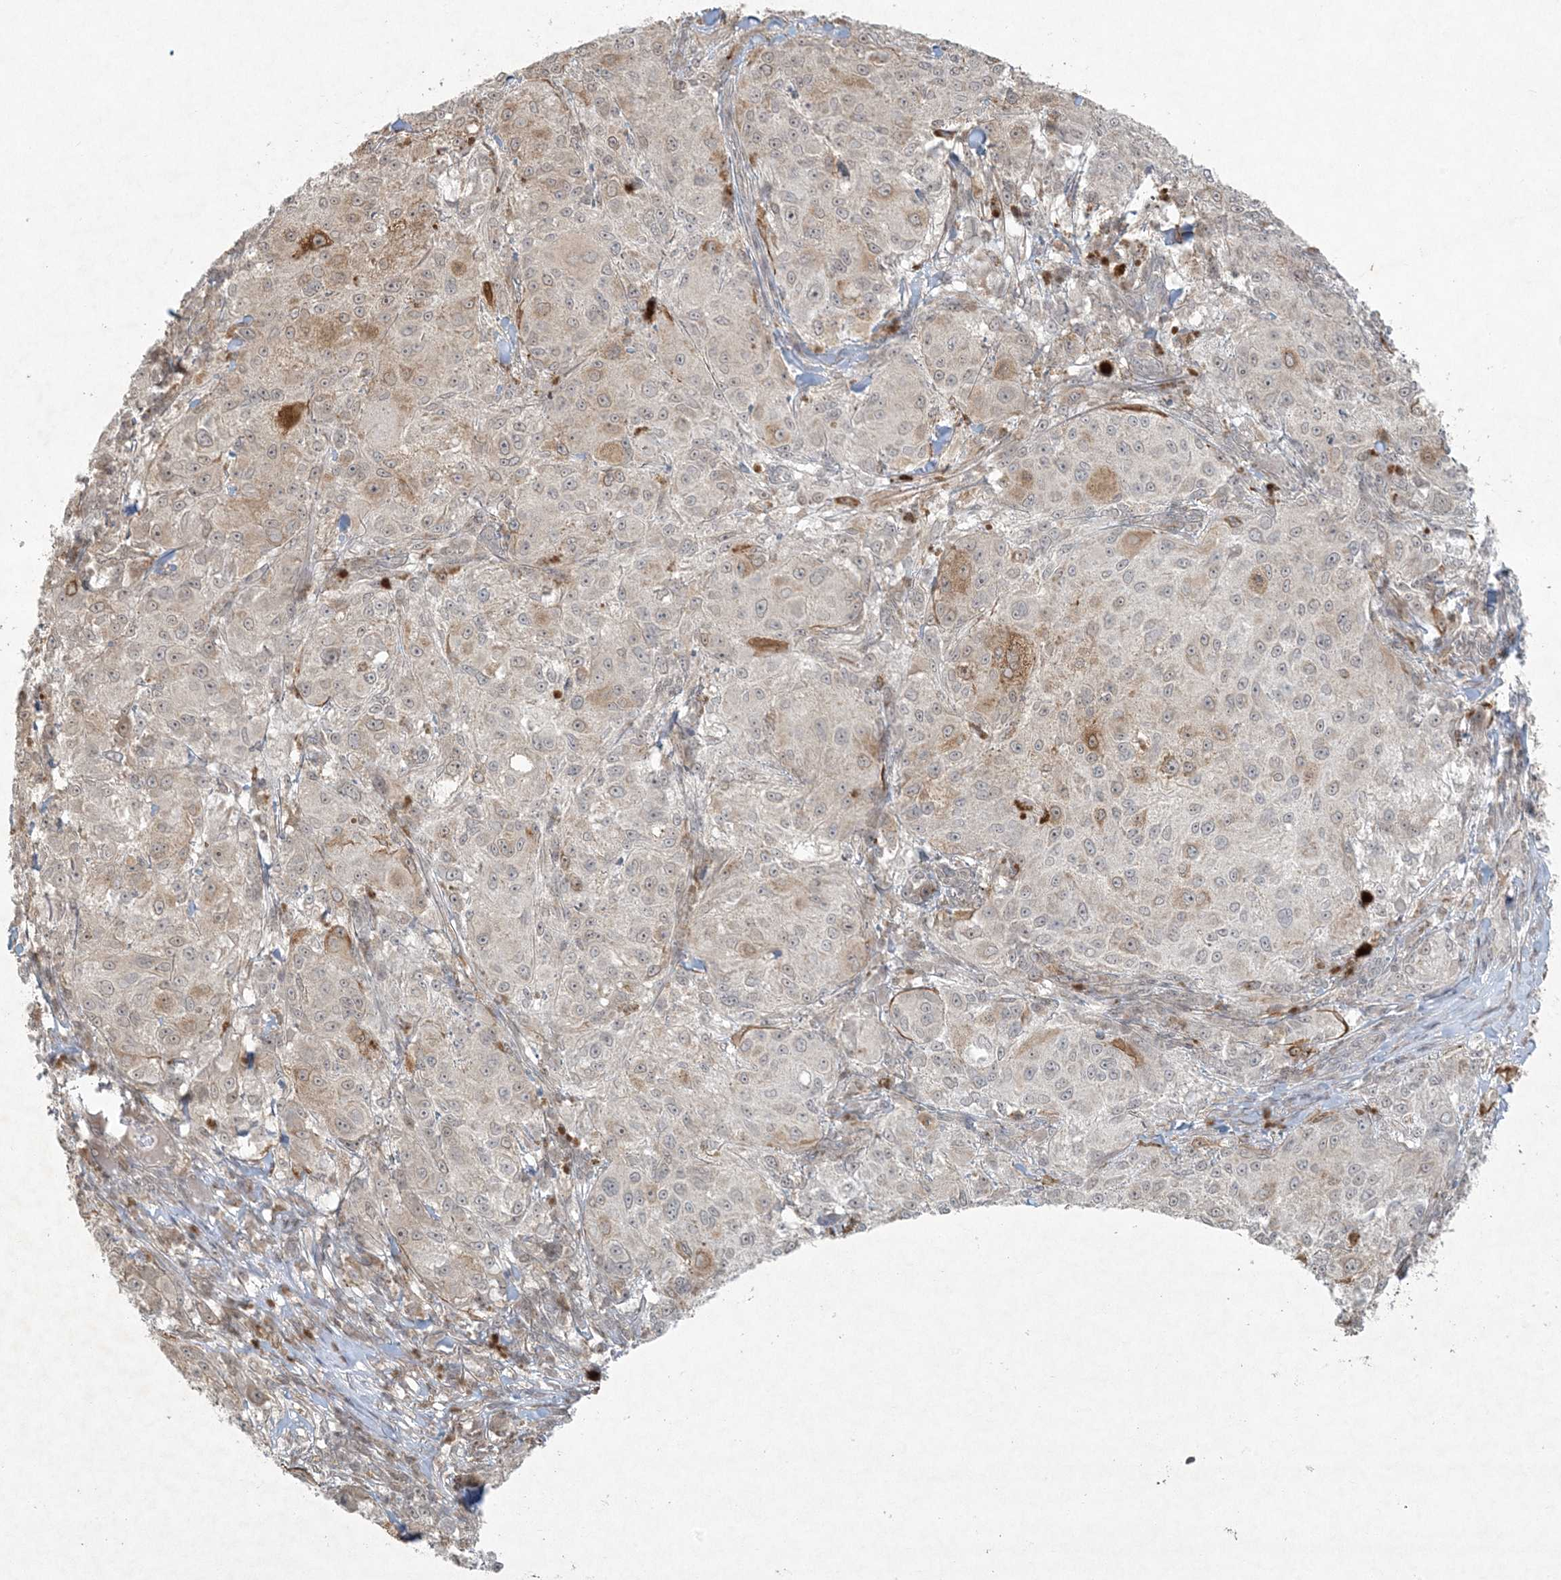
{"staining": {"intensity": "weak", "quantity": "<25%", "location": "cytoplasmic/membranous"}, "tissue": "melanoma", "cell_type": "Tumor cells", "image_type": "cancer", "snomed": [{"axis": "morphology", "description": "Necrosis, NOS"}, {"axis": "morphology", "description": "Malignant melanoma, NOS"}, {"axis": "topography", "description": "Skin"}], "caption": "Immunohistochemistry photomicrograph of neoplastic tissue: human melanoma stained with DAB shows no significant protein positivity in tumor cells. (Immunohistochemistry, brightfield microscopy, high magnification).", "gene": "ZNF263", "patient": {"sex": "female", "age": 87}}